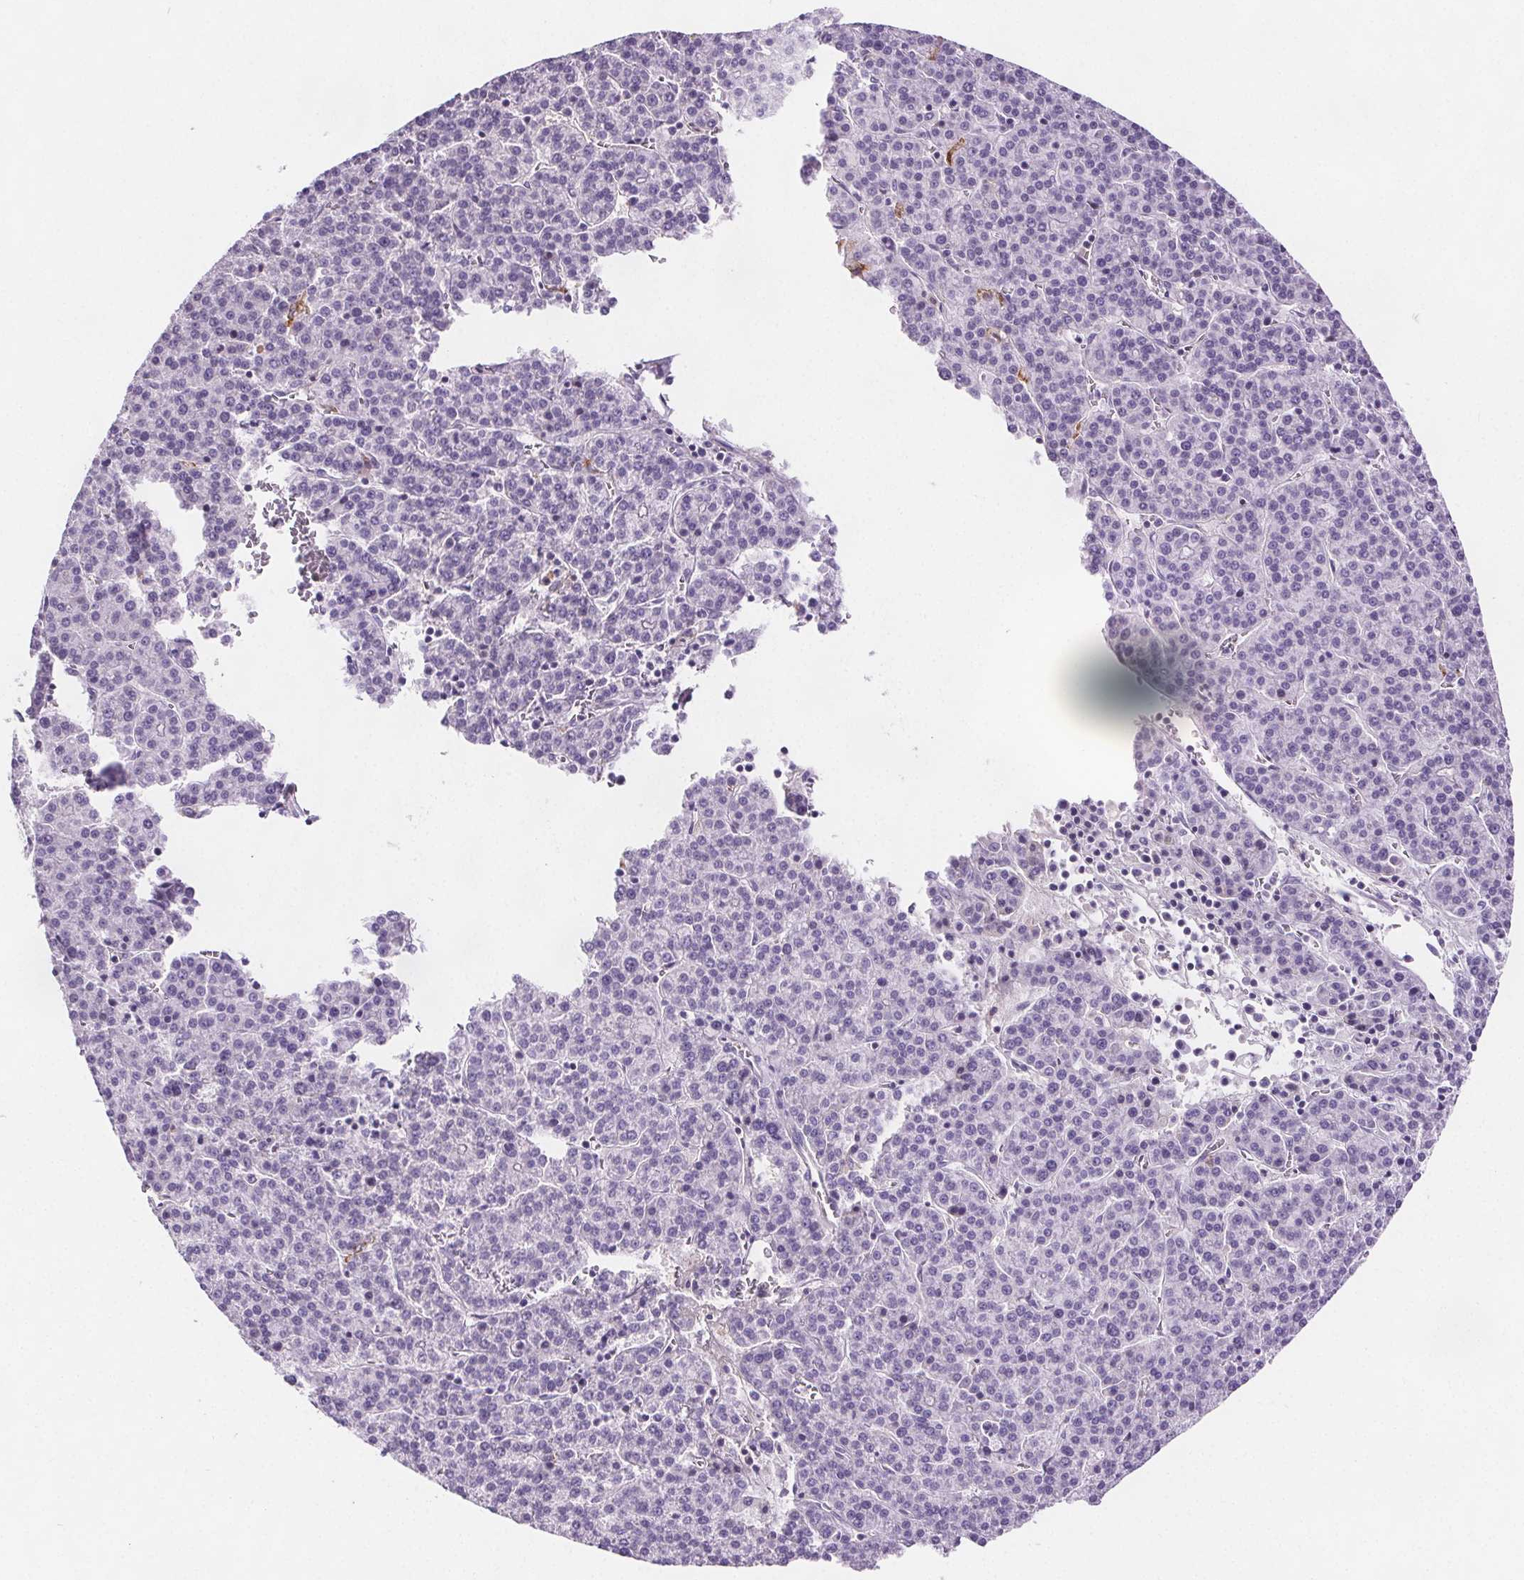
{"staining": {"intensity": "negative", "quantity": "none", "location": "none"}, "tissue": "liver cancer", "cell_type": "Tumor cells", "image_type": "cancer", "snomed": [{"axis": "morphology", "description": "Carcinoma, Hepatocellular, NOS"}, {"axis": "topography", "description": "Liver"}], "caption": "Immunohistochemical staining of liver hepatocellular carcinoma reveals no significant expression in tumor cells.", "gene": "CD5L", "patient": {"sex": "female", "age": 58}}